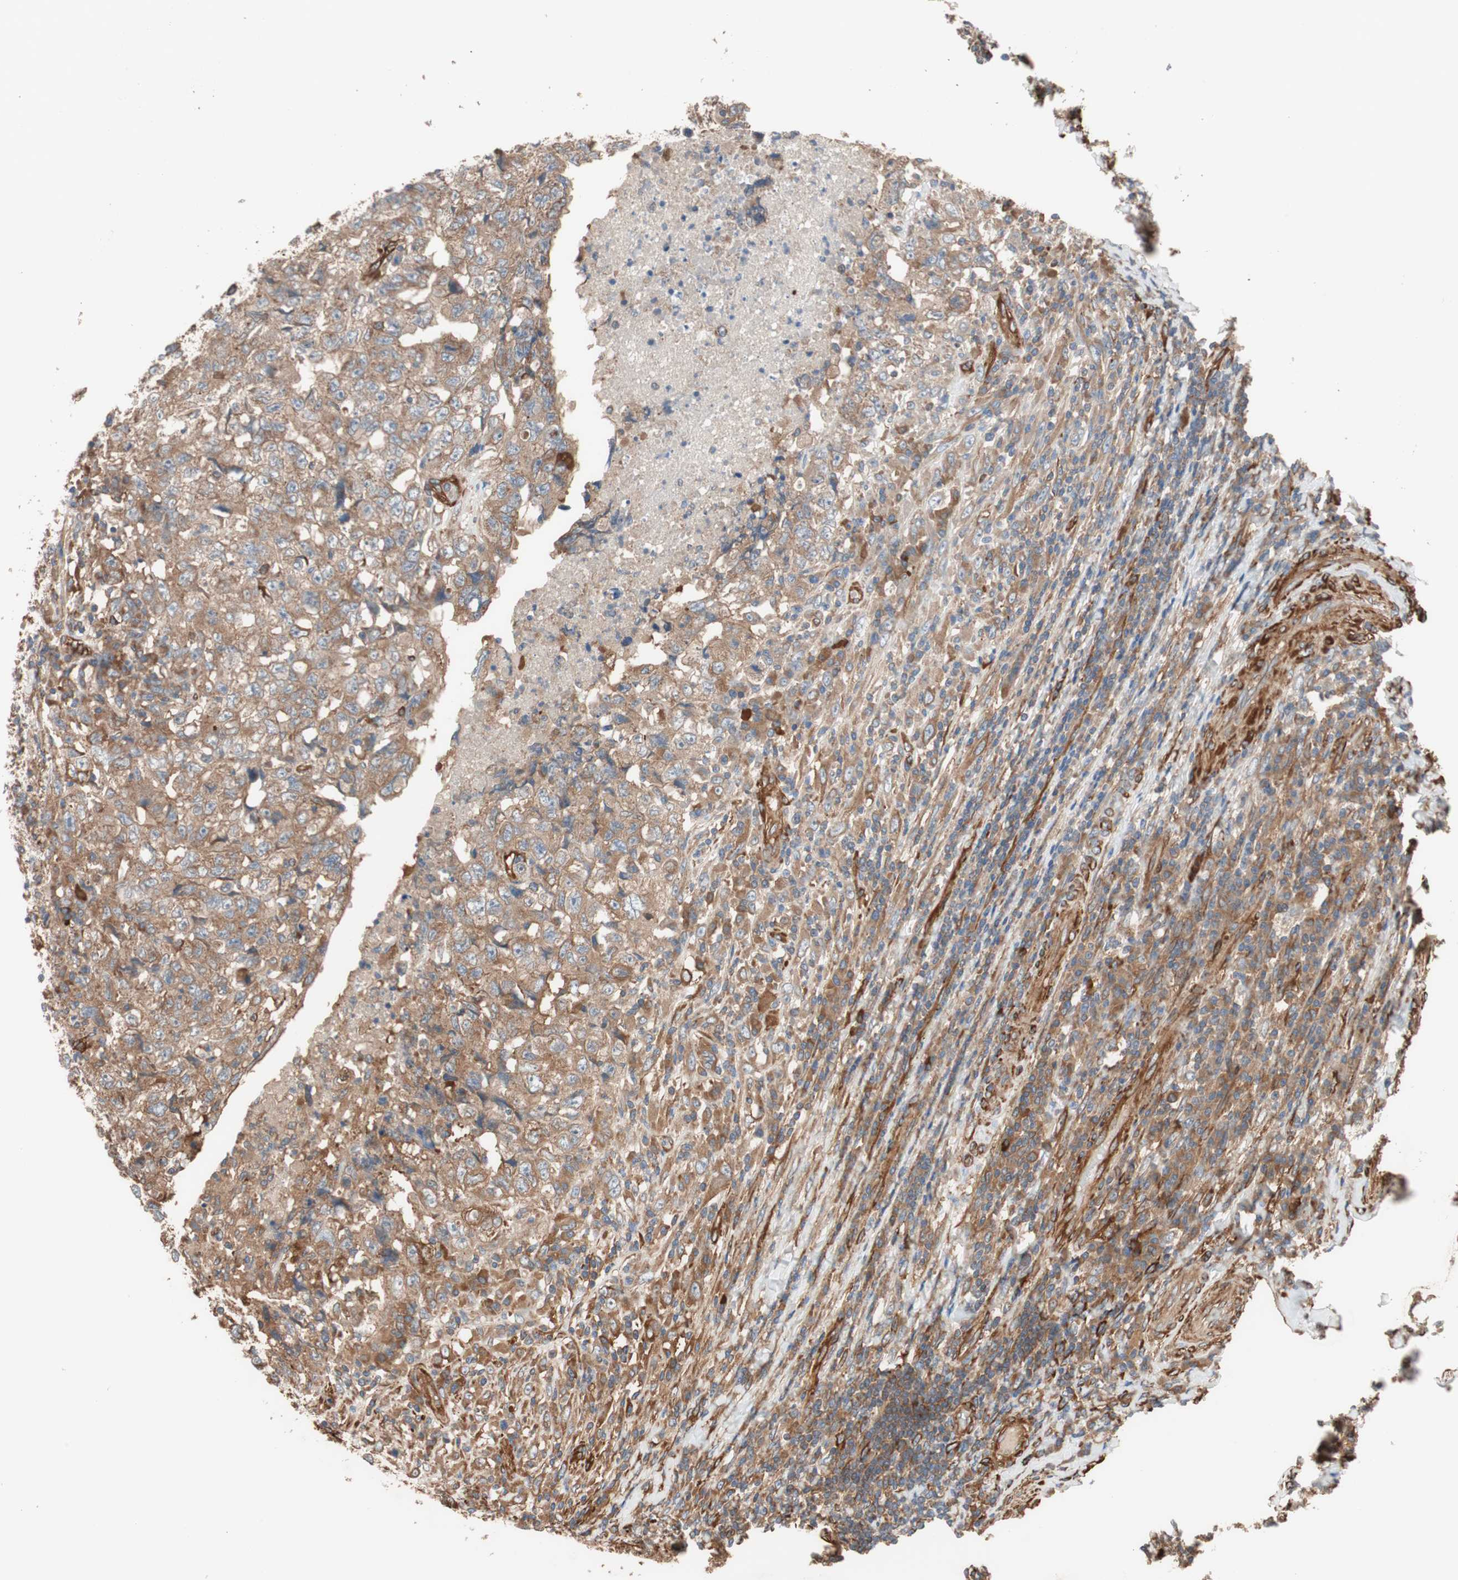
{"staining": {"intensity": "moderate", "quantity": ">75%", "location": "cytoplasmic/membranous"}, "tissue": "testis cancer", "cell_type": "Tumor cells", "image_type": "cancer", "snomed": [{"axis": "morphology", "description": "Necrosis, NOS"}, {"axis": "morphology", "description": "Carcinoma, Embryonal, NOS"}, {"axis": "topography", "description": "Testis"}], "caption": "Protein analysis of embryonal carcinoma (testis) tissue shows moderate cytoplasmic/membranous expression in approximately >75% of tumor cells. The protein is stained brown, and the nuclei are stained in blue (DAB (3,3'-diaminobenzidine) IHC with brightfield microscopy, high magnification).", "gene": "GPSM2", "patient": {"sex": "male", "age": 19}}